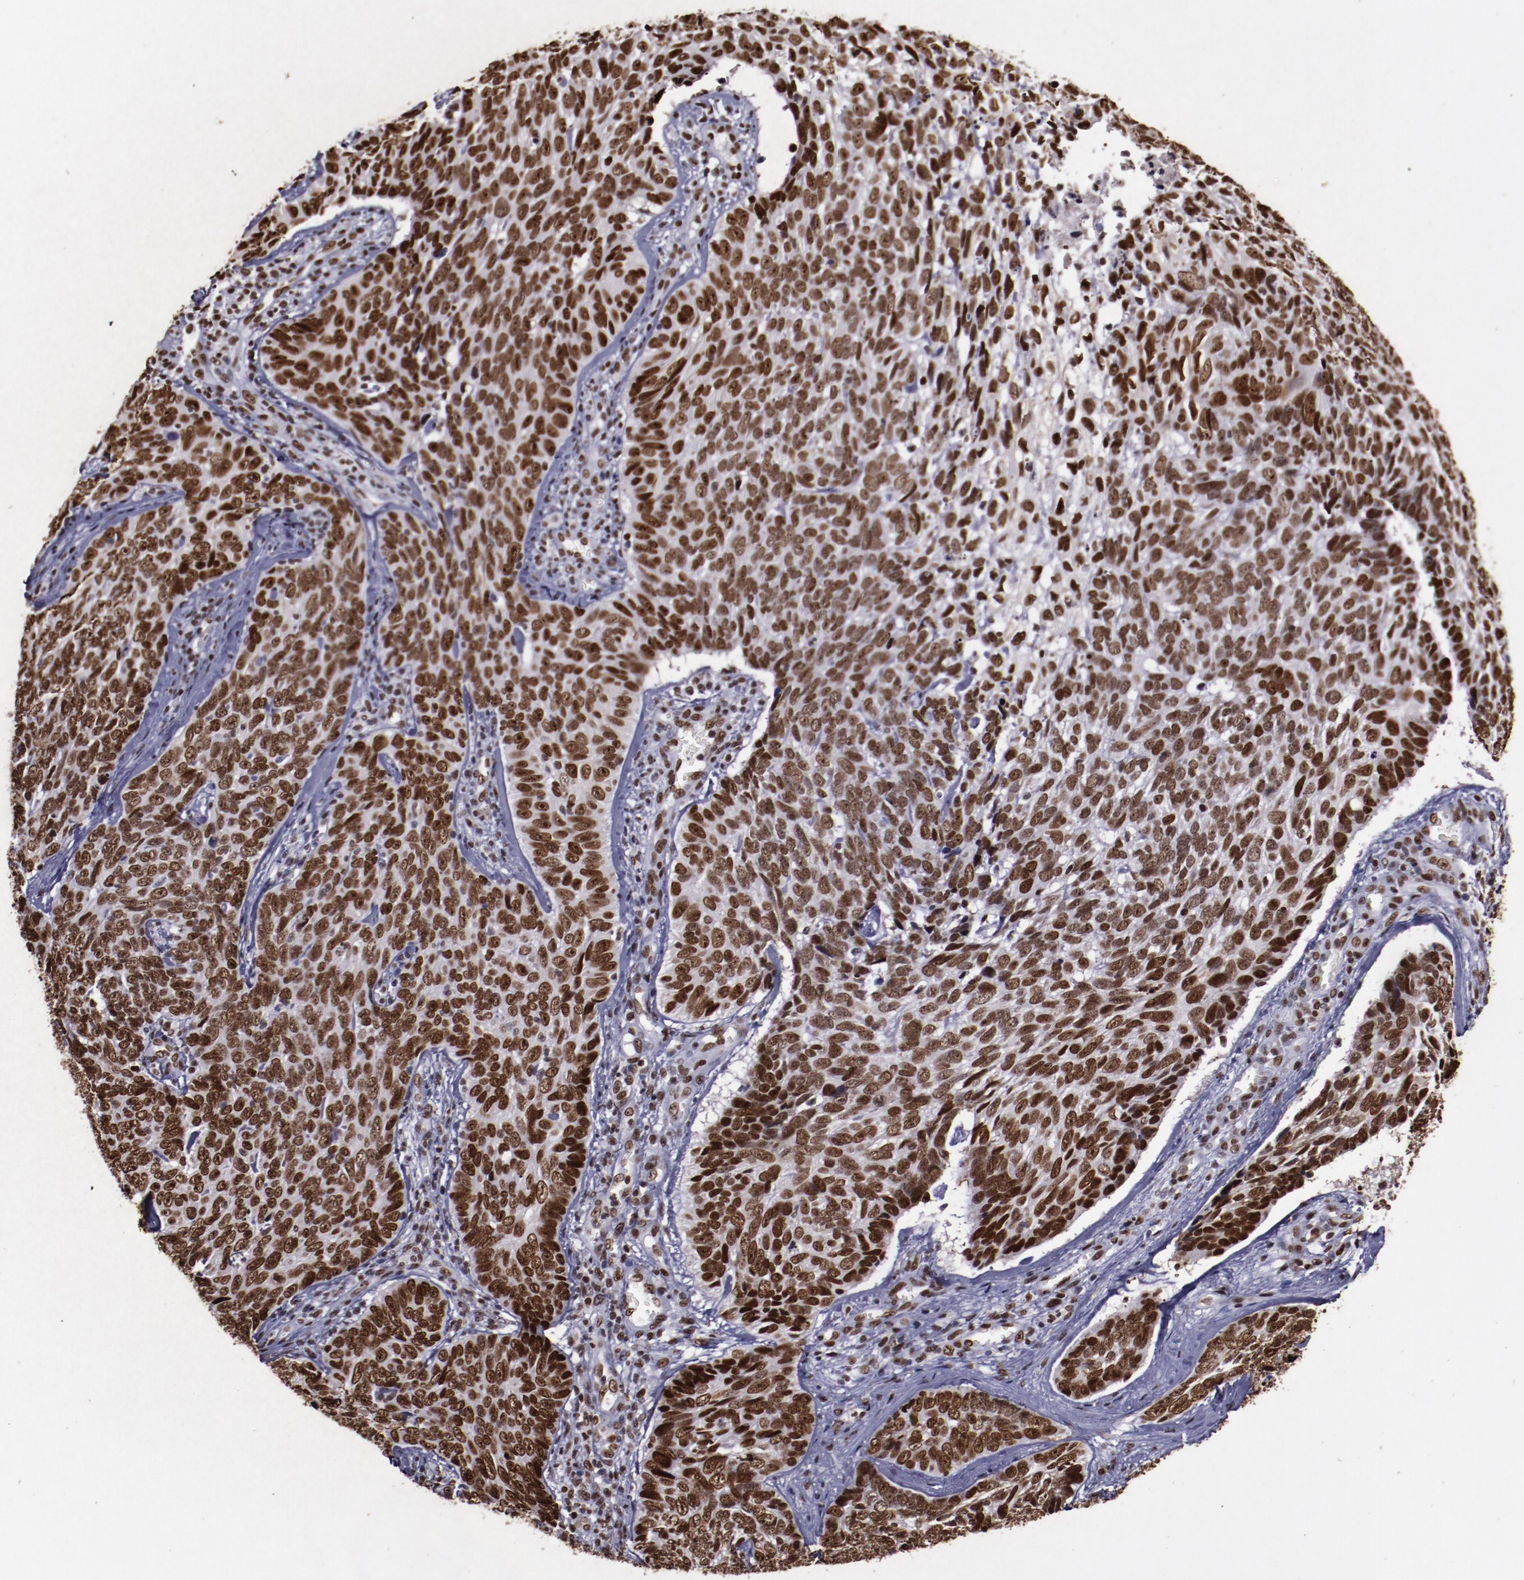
{"staining": {"intensity": "strong", "quantity": ">75%", "location": "nuclear"}, "tissue": "skin cancer", "cell_type": "Tumor cells", "image_type": "cancer", "snomed": [{"axis": "morphology", "description": "Basal cell carcinoma"}, {"axis": "topography", "description": "Skin"}], "caption": "Immunohistochemistry (IHC) photomicrograph of human basal cell carcinoma (skin) stained for a protein (brown), which reveals high levels of strong nuclear positivity in approximately >75% of tumor cells.", "gene": "APEX1", "patient": {"sex": "male", "age": 72}}